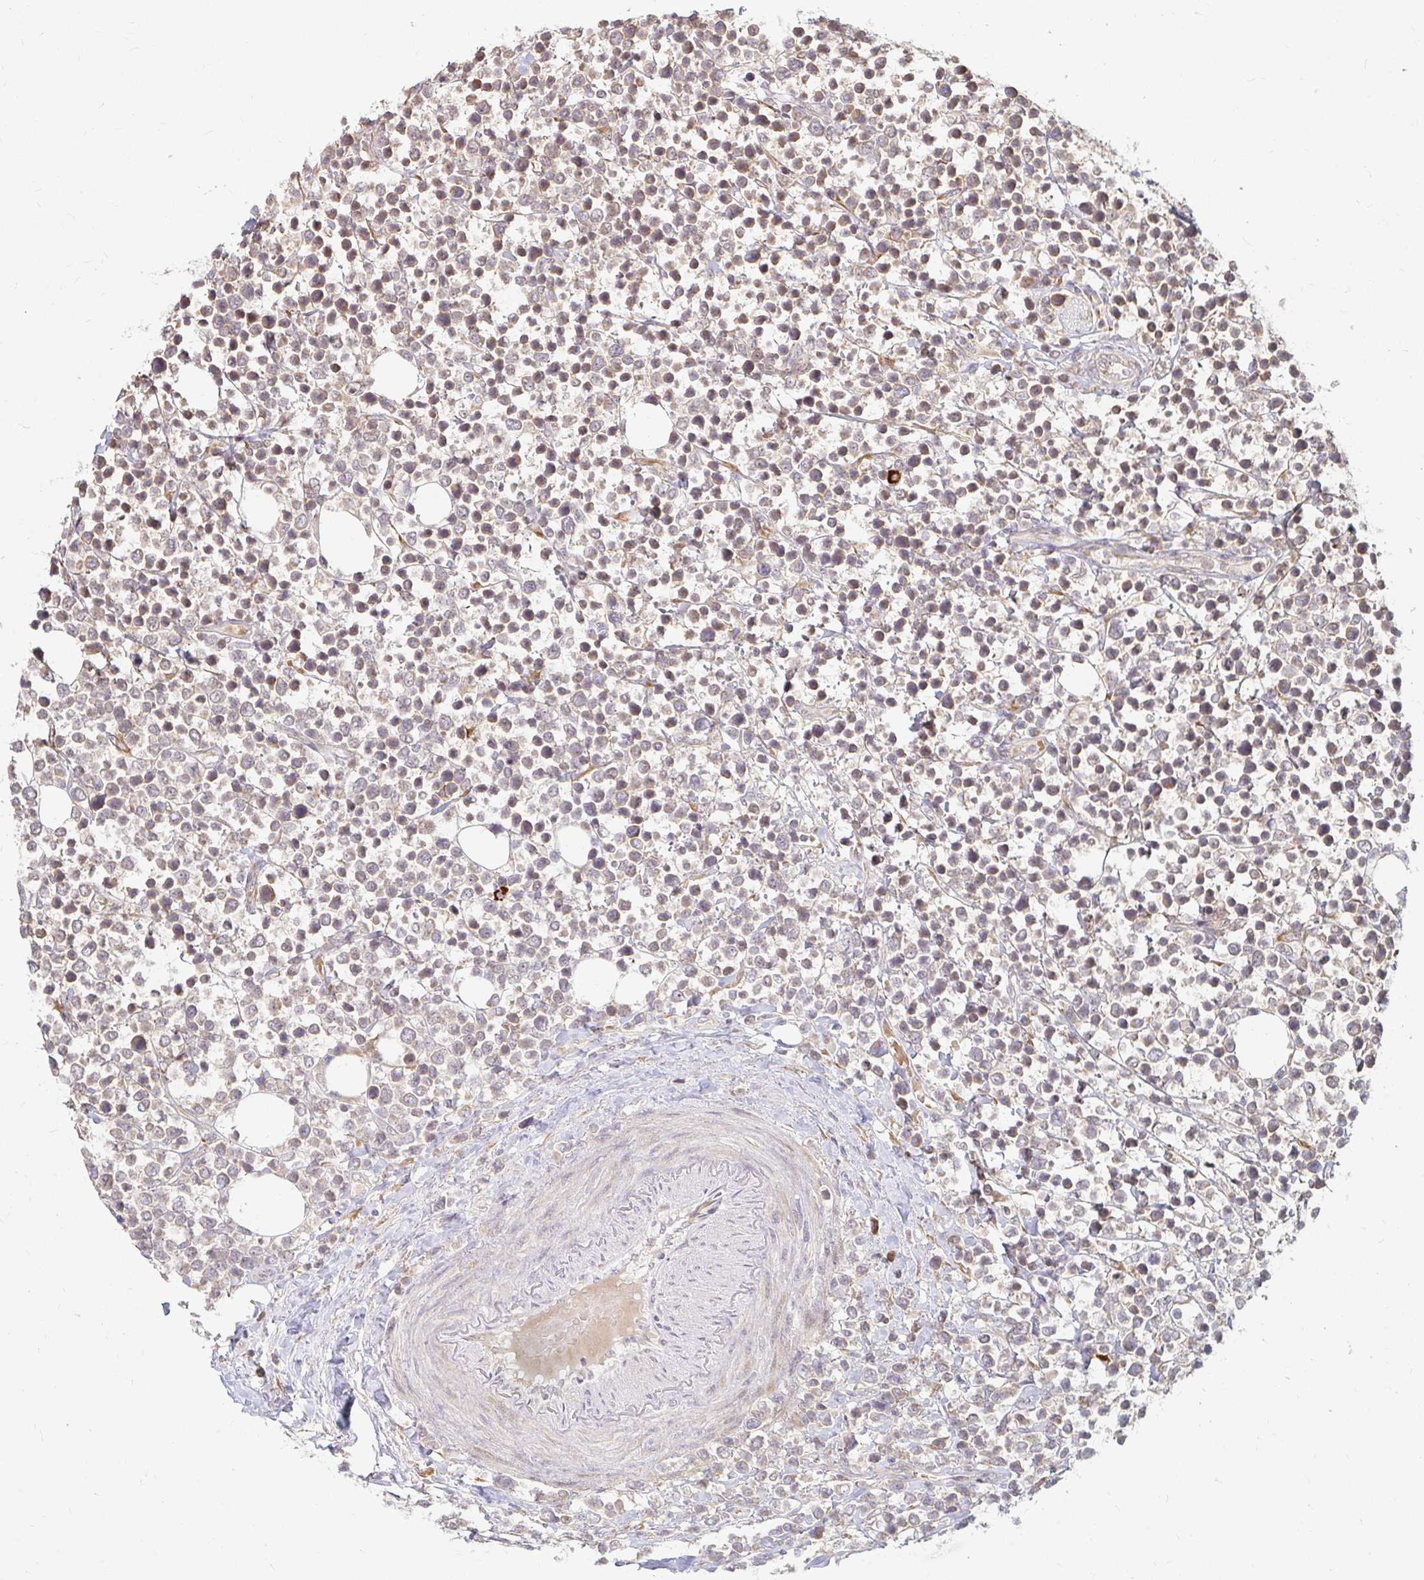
{"staining": {"intensity": "weak", "quantity": ">75%", "location": "cytoplasmic/membranous"}, "tissue": "lymphoma", "cell_type": "Tumor cells", "image_type": "cancer", "snomed": [{"axis": "morphology", "description": "Malignant lymphoma, non-Hodgkin's type, Low grade"}, {"axis": "topography", "description": "Lymph node"}], "caption": "Human lymphoma stained with a protein marker exhibits weak staining in tumor cells.", "gene": "CAST", "patient": {"sex": "male", "age": 60}}